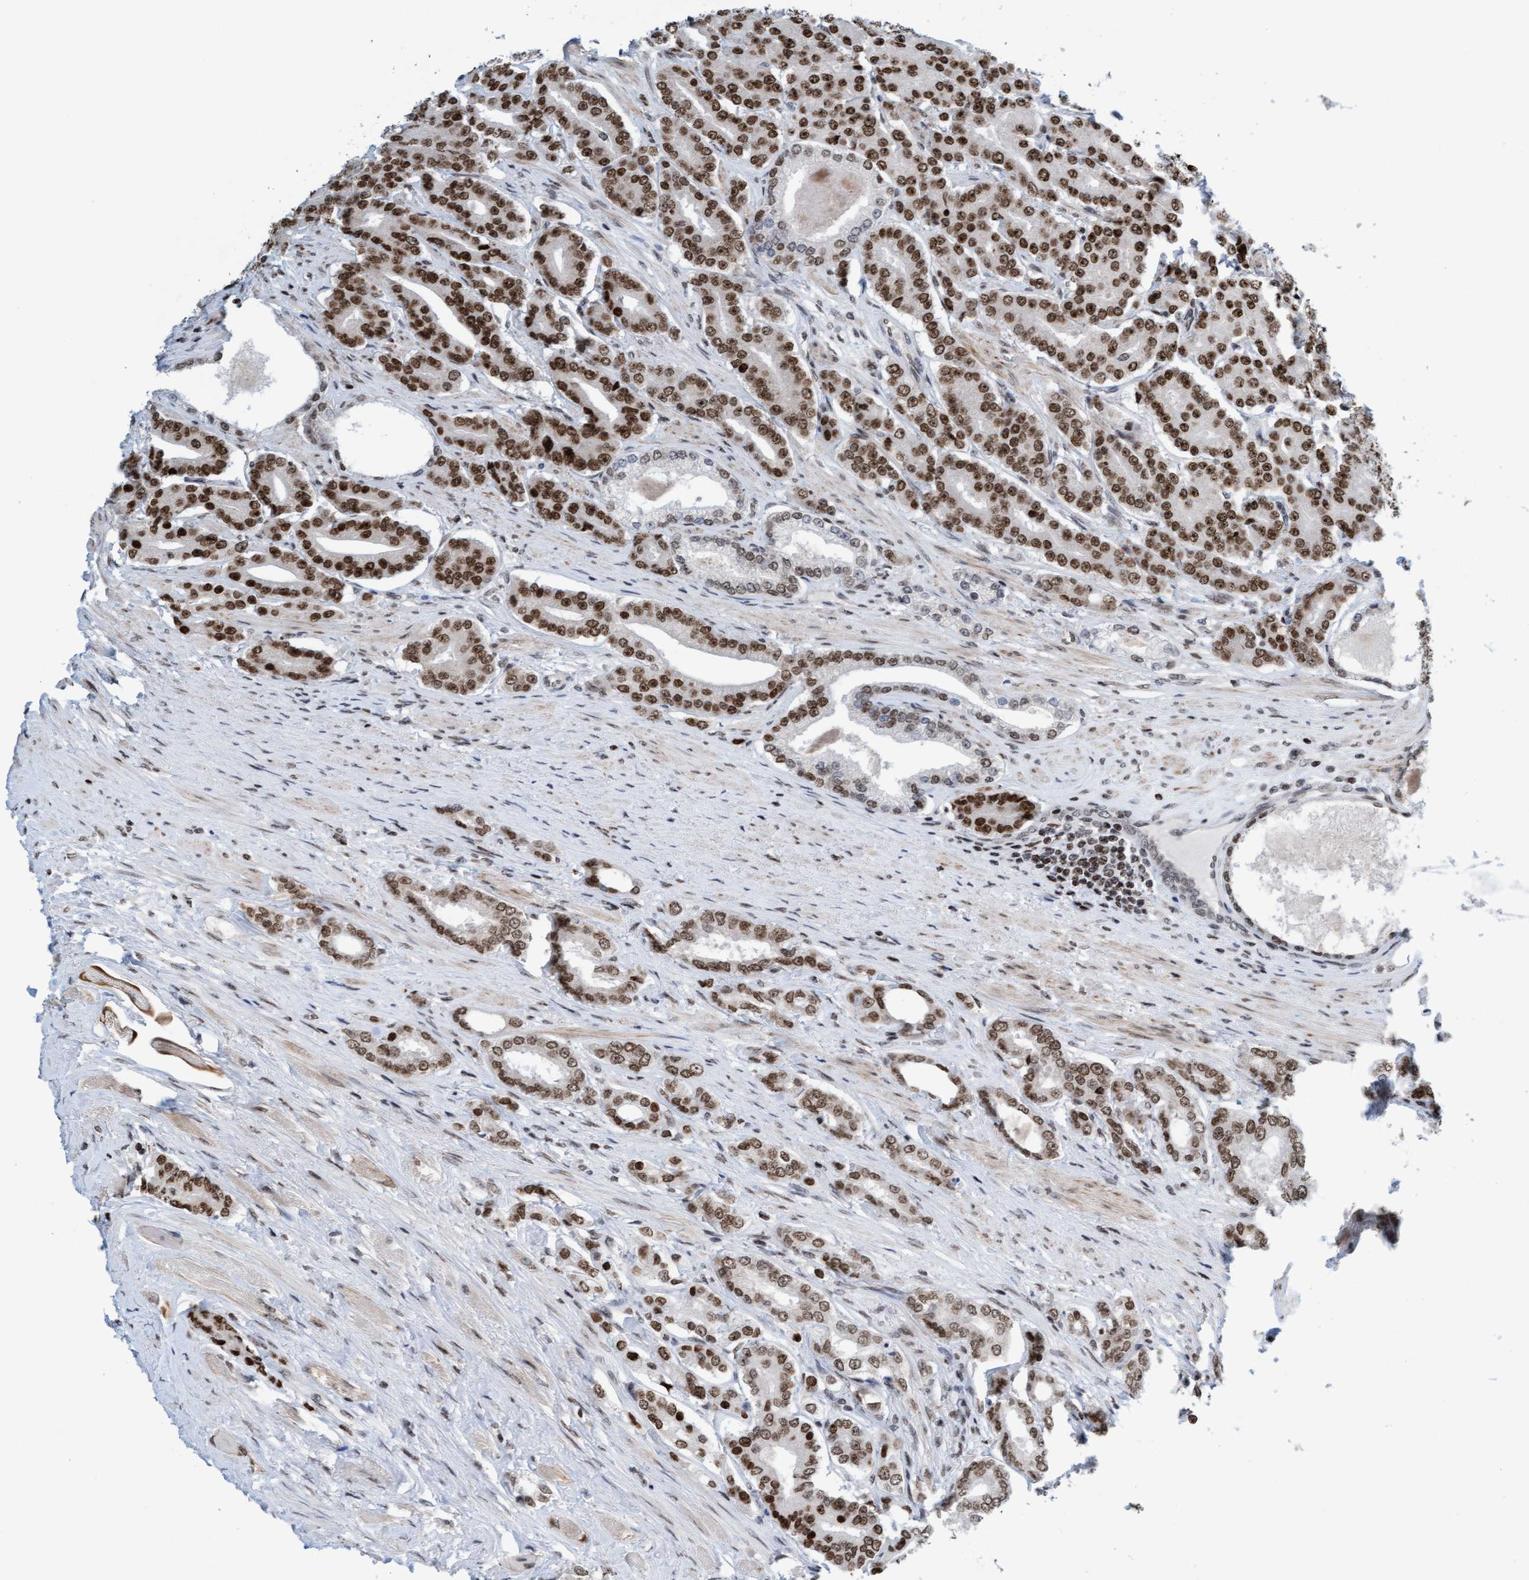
{"staining": {"intensity": "strong", "quantity": ">75%", "location": "nuclear"}, "tissue": "prostate cancer", "cell_type": "Tumor cells", "image_type": "cancer", "snomed": [{"axis": "morphology", "description": "Adenocarcinoma, High grade"}, {"axis": "topography", "description": "Prostate"}], "caption": "Human prostate high-grade adenocarcinoma stained for a protein (brown) reveals strong nuclear positive staining in about >75% of tumor cells.", "gene": "GLRX2", "patient": {"sex": "male", "age": 71}}